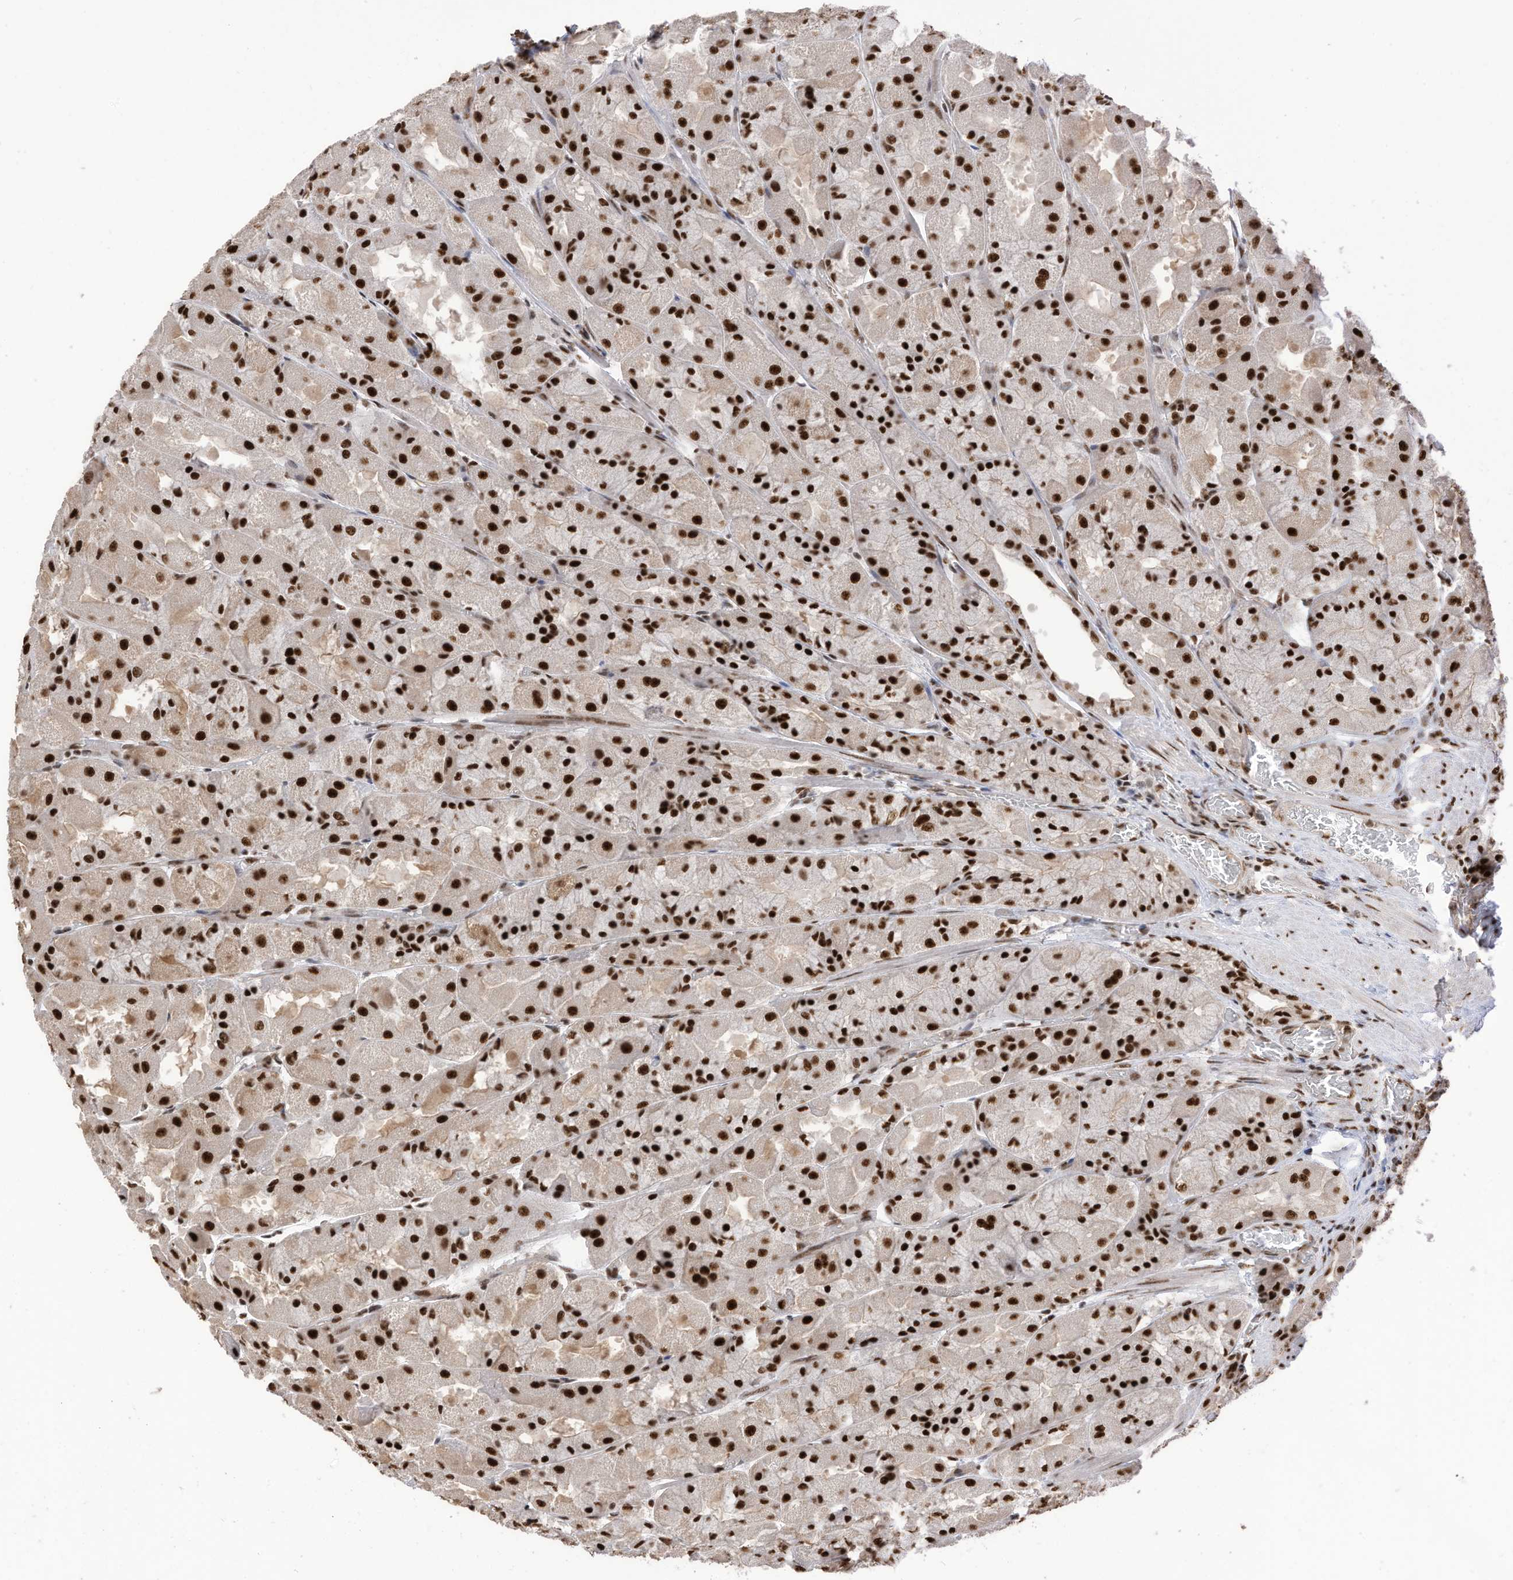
{"staining": {"intensity": "strong", "quantity": ">75%", "location": "nuclear"}, "tissue": "stomach", "cell_type": "Glandular cells", "image_type": "normal", "snomed": [{"axis": "morphology", "description": "Normal tissue, NOS"}, {"axis": "topography", "description": "Stomach"}], "caption": "High-power microscopy captured an immunohistochemistry micrograph of benign stomach, revealing strong nuclear positivity in approximately >75% of glandular cells. The staining was performed using DAB (3,3'-diaminobenzidine), with brown indicating positive protein expression. Nuclei are stained blue with hematoxylin.", "gene": "SF3A3", "patient": {"sex": "female", "age": 61}}